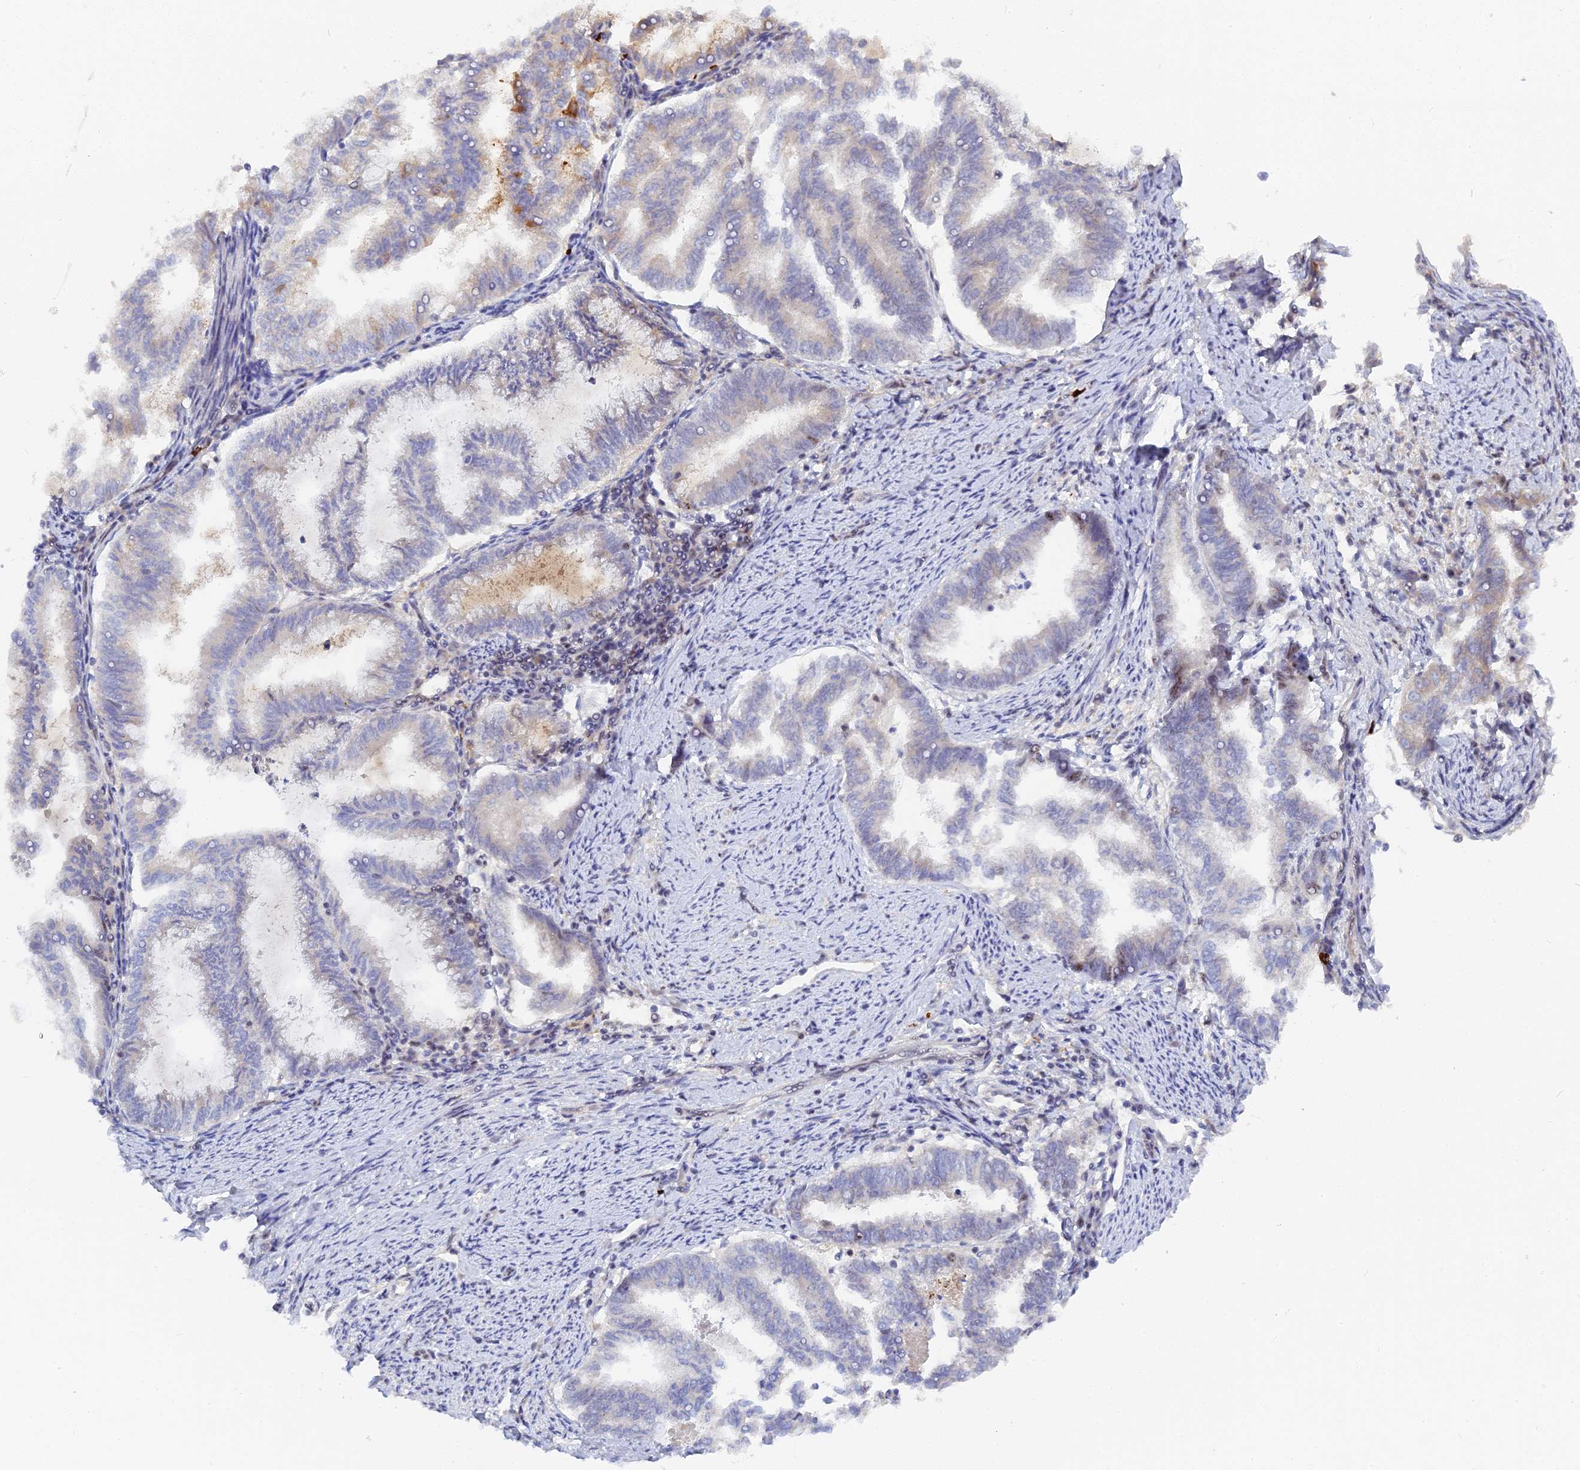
{"staining": {"intensity": "negative", "quantity": "none", "location": "none"}, "tissue": "endometrial cancer", "cell_type": "Tumor cells", "image_type": "cancer", "snomed": [{"axis": "morphology", "description": "Adenocarcinoma, NOS"}, {"axis": "topography", "description": "Endometrium"}], "caption": "Photomicrograph shows no significant protein expression in tumor cells of endometrial adenocarcinoma. Brightfield microscopy of IHC stained with DAB (brown) and hematoxylin (blue), captured at high magnification.", "gene": "TAB1", "patient": {"sex": "female", "age": 79}}